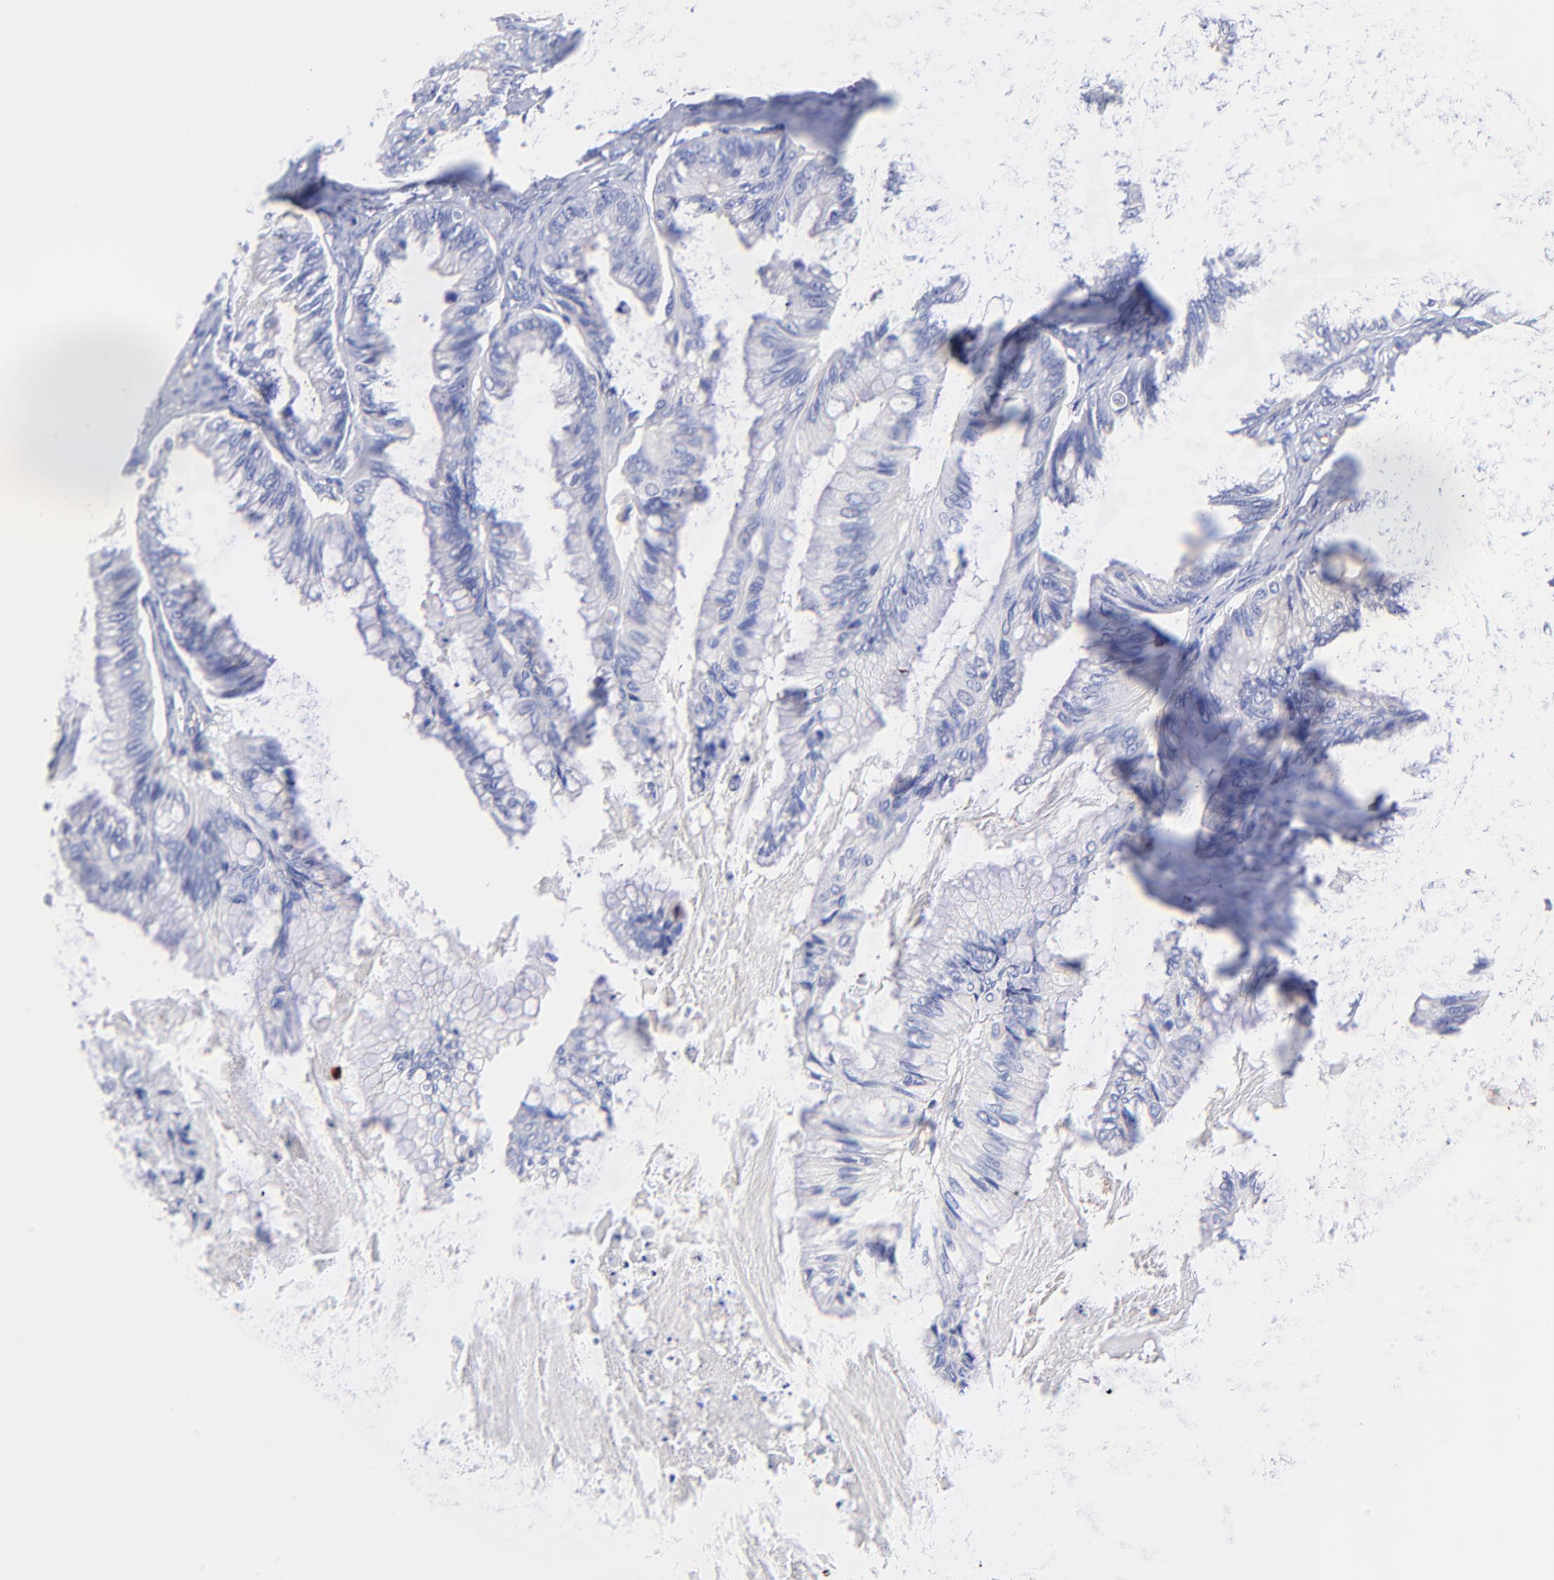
{"staining": {"intensity": "negative", "quantity": "none", "location": "none"}, "tissue": "ovarian cancer", "cell_type": "Tumor cells", "image_type": "cancer", "snomed": [{"axis": "morphology", "description": "Cystadenocarcinoma, mucinous, NOS"}, {"axis": "topography", "description": "Ovary"}], "caption": "Mucinous cystadenocarcinoma (ovarian) was stained to show a protein in brown. There is no significant expression in tumor cells. (Immunohistochemistry (ihc), brightfield microscopy, high magnification).", "gene": "SLC44A2", "patient": {"sex": "female", "age": 57}}